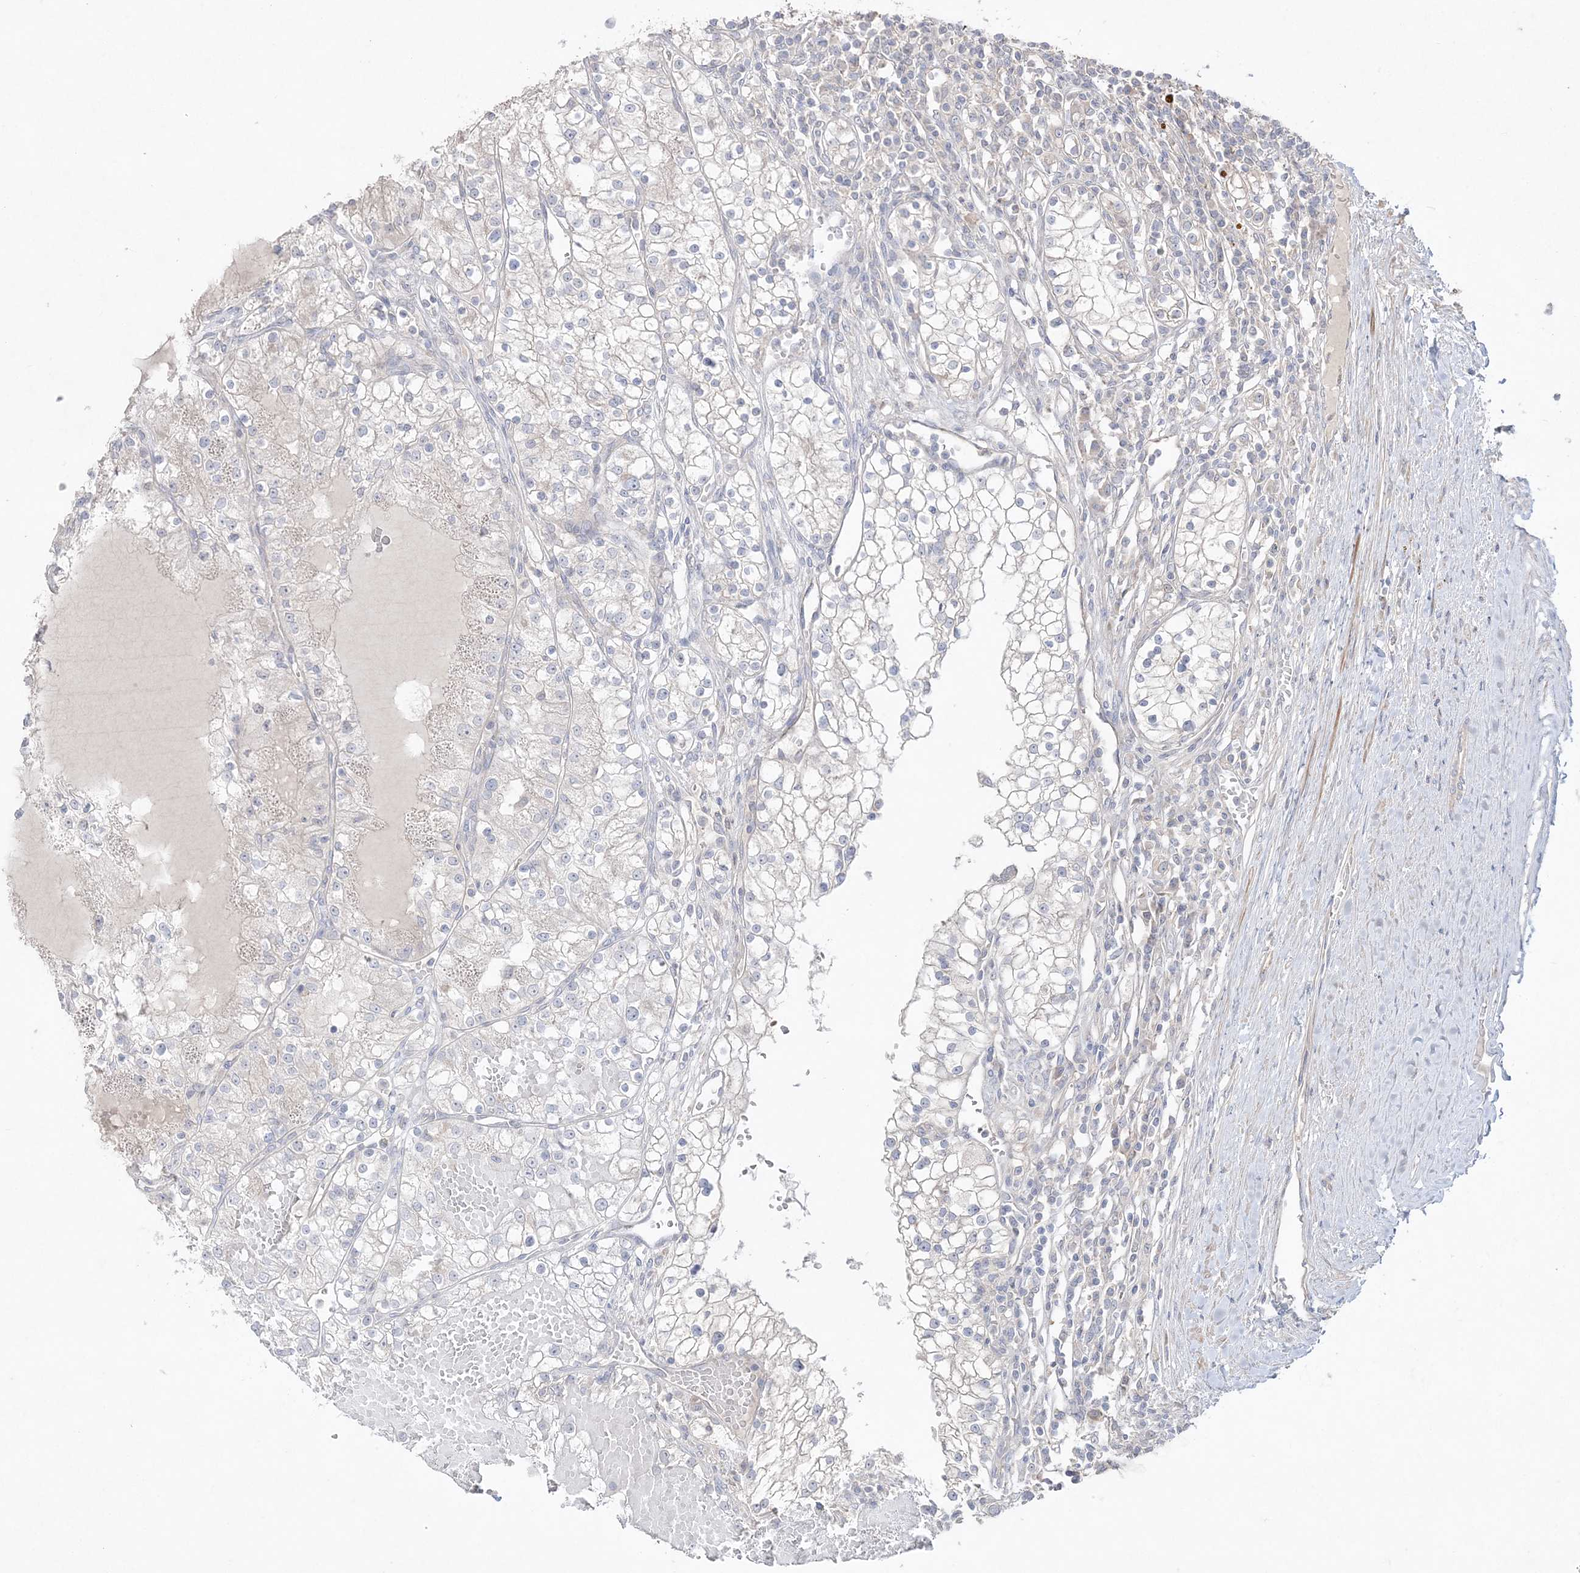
{"staining": {"intensity": "negative", "quantity": "none", "location": "none"}, "tissue": "renal cancer", "cell_type": "Tumor cells", "image_type": "cancer", "snomed": [{"axis": "morphology", "description": "Normal tissue, NOS"}, {"axis": "morphology", "description": "Adenocarcinoma, NOS"}, {"axis": "topography", "description": "Kidney"}], "caption": "Histopathology image shows no protein expression in tumor cells of renal adenocarcinoma tissue.", "gene": "SH3BP4", "patient": {"sex": "male", "age": 68}}